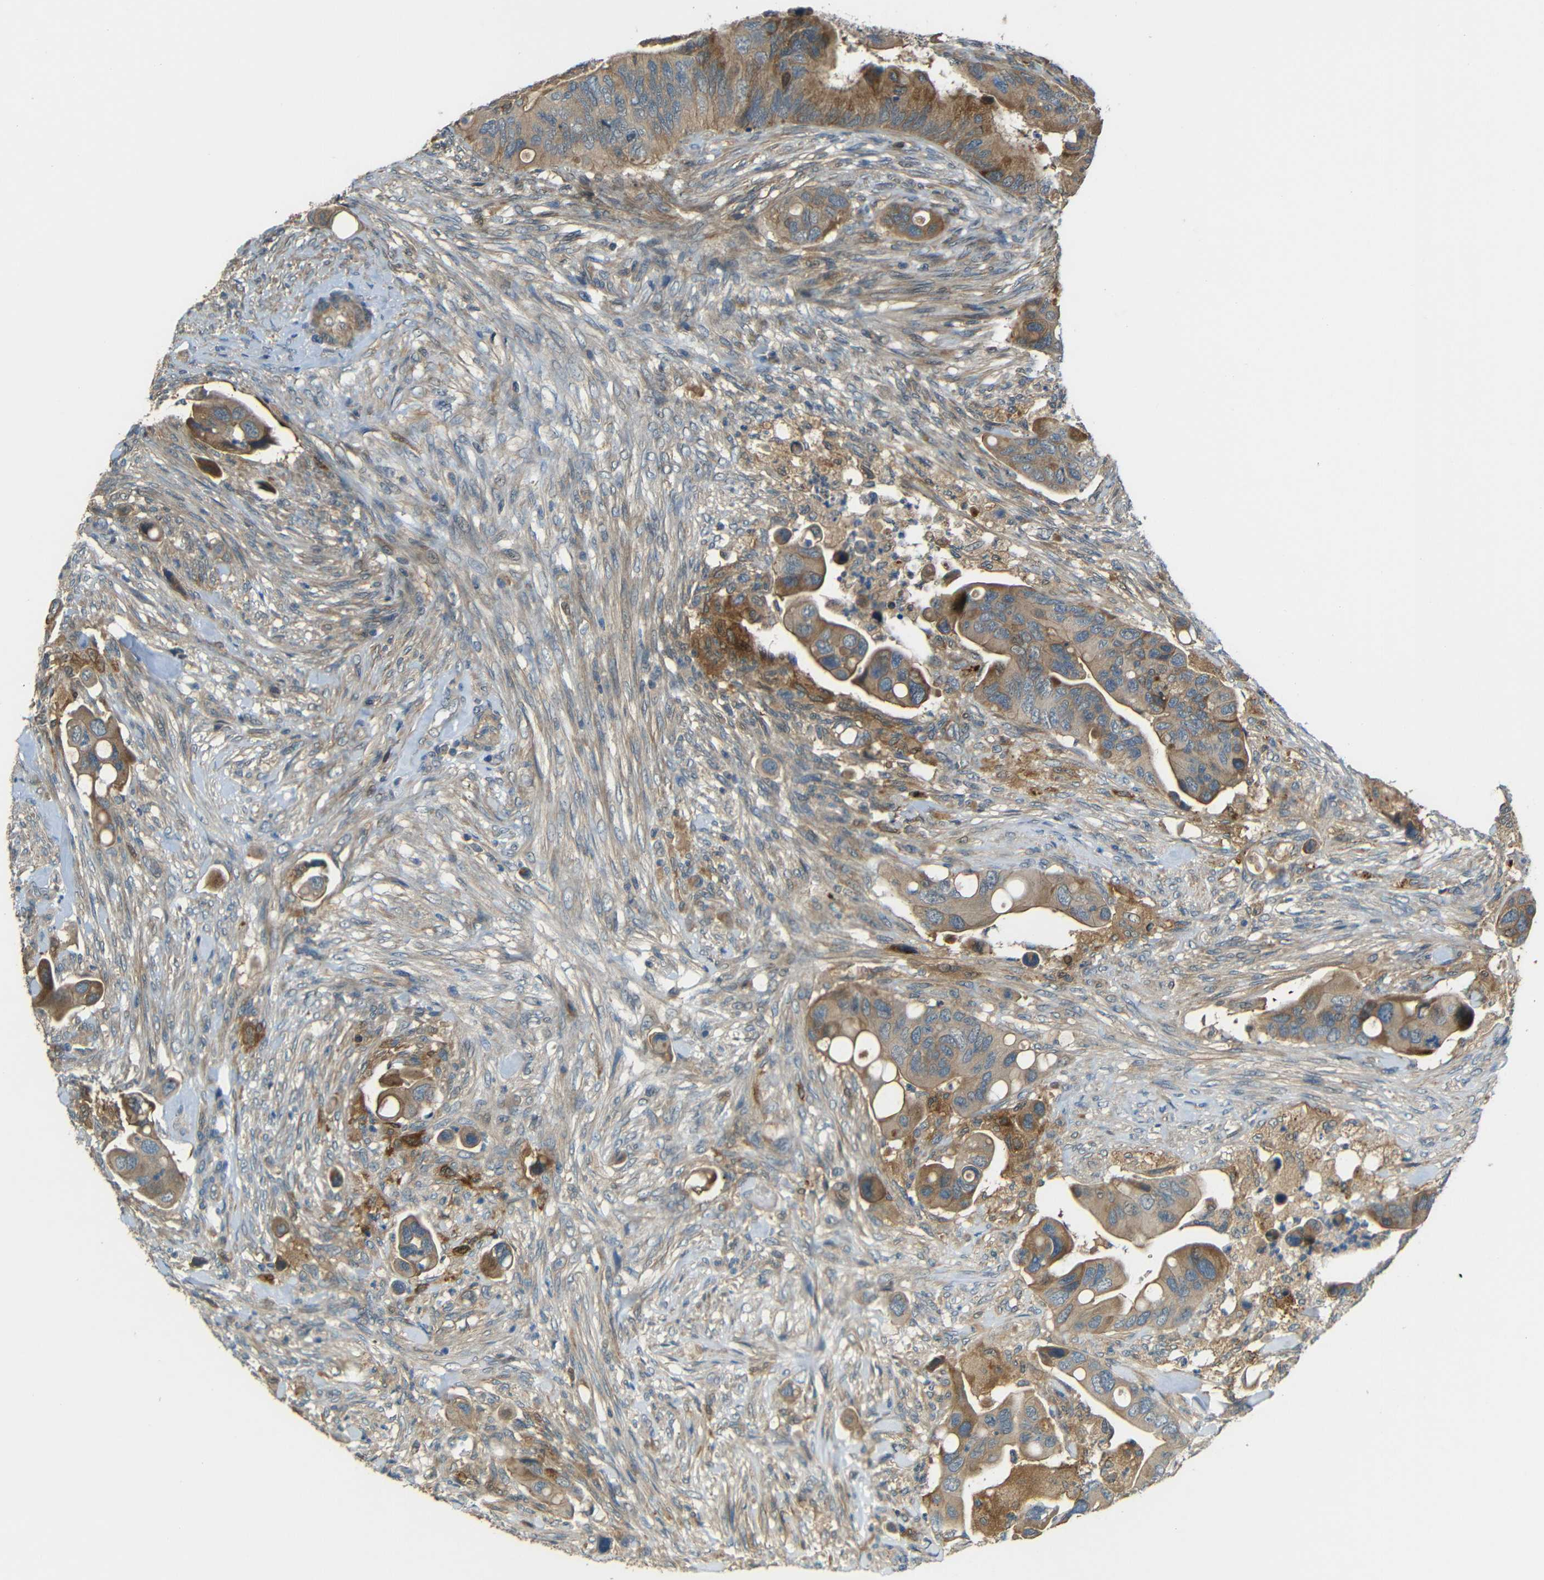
{"staining": {"intensity": "moderate", "quantity": ">75%", "location": "cytoplasmic/membranous"}, "tissue": "colorectal cancer", "cell_type": "Tumor cells", "image_type": "cancer", "snomed": [{"axis": "morphology", "description": "Adenocarcinoma, NOS"}, {"axis": "topography", "description": "Rectum"}], "caption": "Colorectal cancer (adenocarcinoma) tissue demonstrates moderate cytoplasmic/membranous staining in approximately >75% of tumor cells The staining is performed using DAB (3,3'-diaminobenzidine) brown chromogen to label protein expression. The nuclei are counter-stained blue using hematoxylin.", "gene": "FNDC3A", "patient": {"sex": "female", "age": 57}}